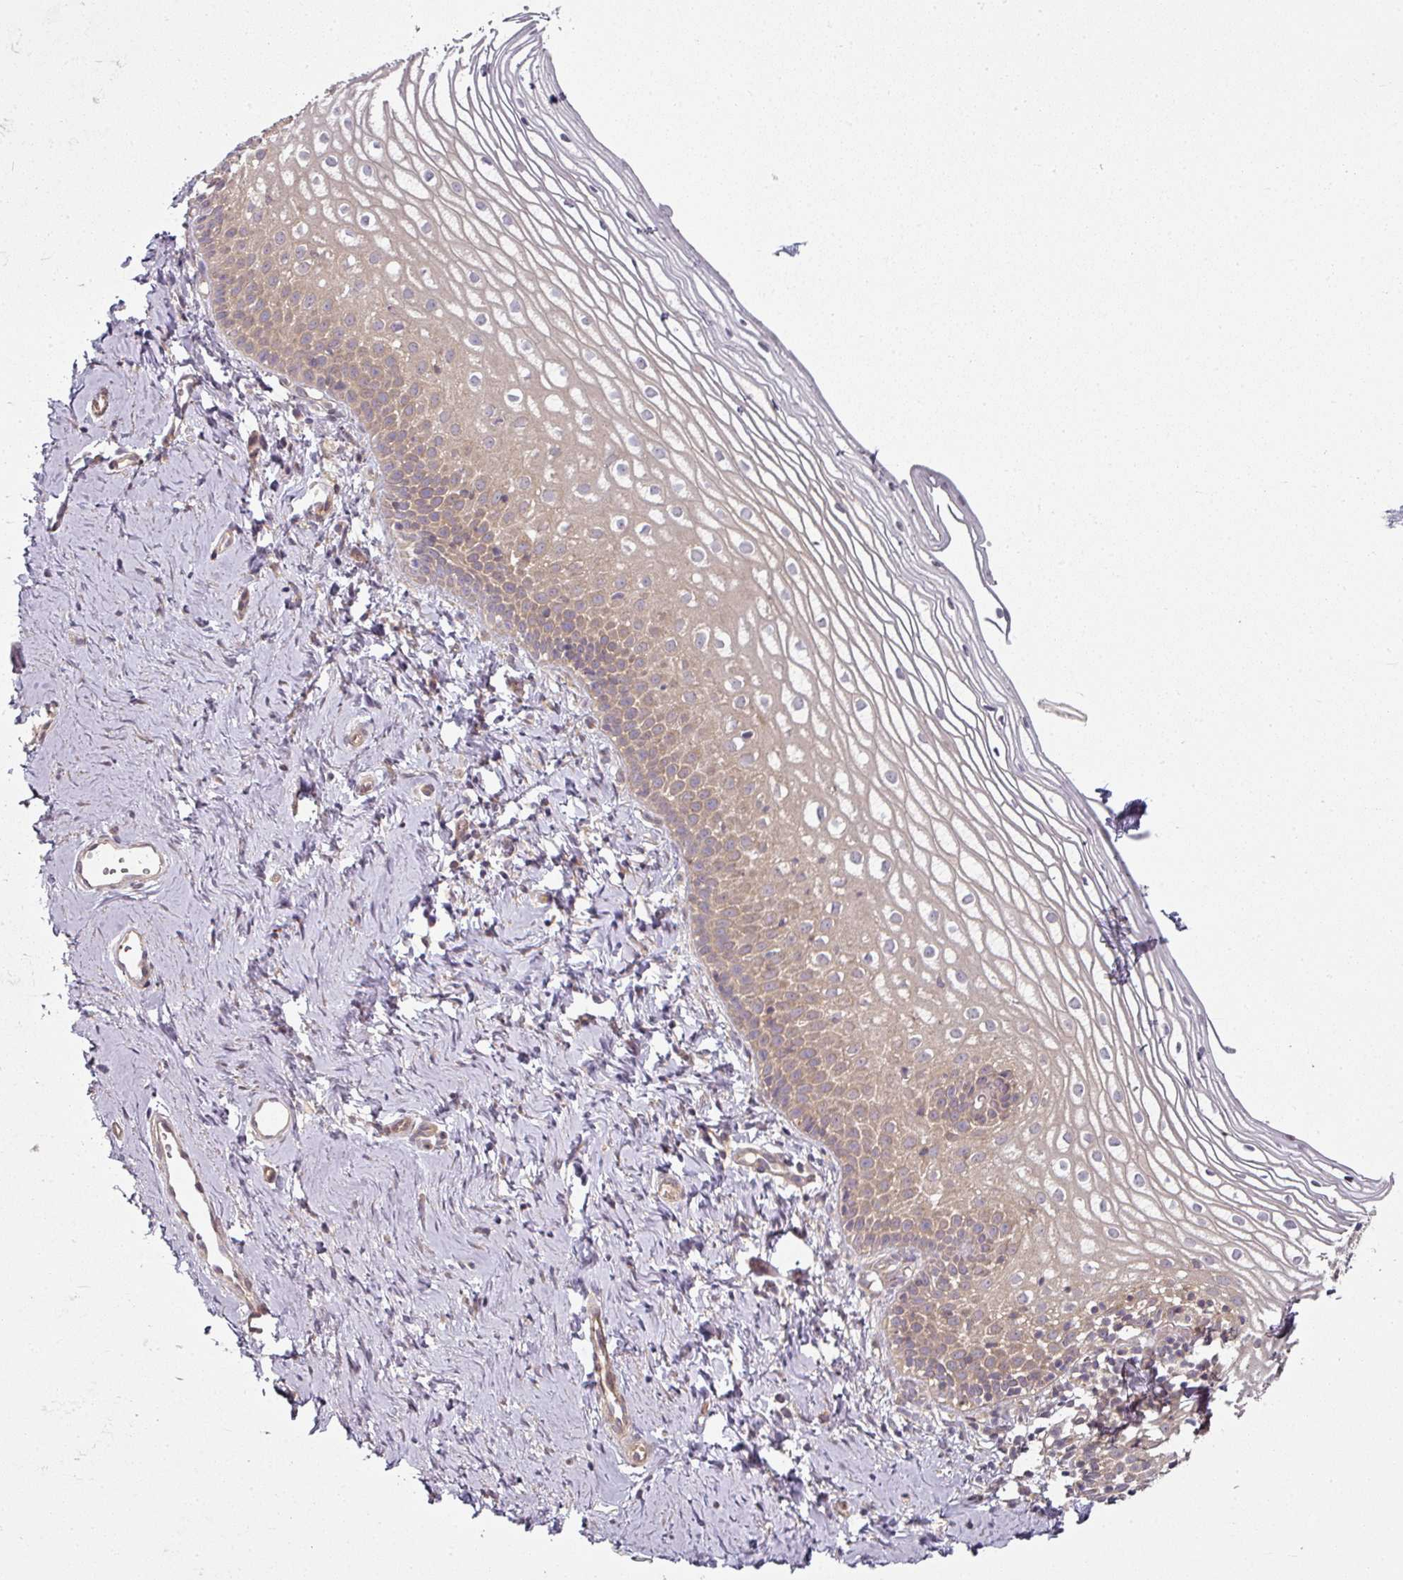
{"staining": {"intensity": "weak", "quantity": "25%-75%", "location": "cytoplasmic/membranous"}, "tissue": "vagina", "cell_type": "Squamous epithelial cells", "image_type": "normal", "snomed": [{"axis": "morphology", "description": "Normal tissue, NOS"}, {"axis": "topography", "description": "Vagina"}], "caption": "Immunohistochemistry (IHC) staining of normal vagina, which shows low levels of weak cytoplasmic/membranous positivity in about 25%-75% of squamous epithelial cells indicating weak cytoplasmic/membranous protein staining. The staining was performed using DAB (brown) for protein detection and nuclei were counterstained in hematoxylin (blue).", "gene": "MAP2K2", "patient": {"sex": "female", "age": 56}}